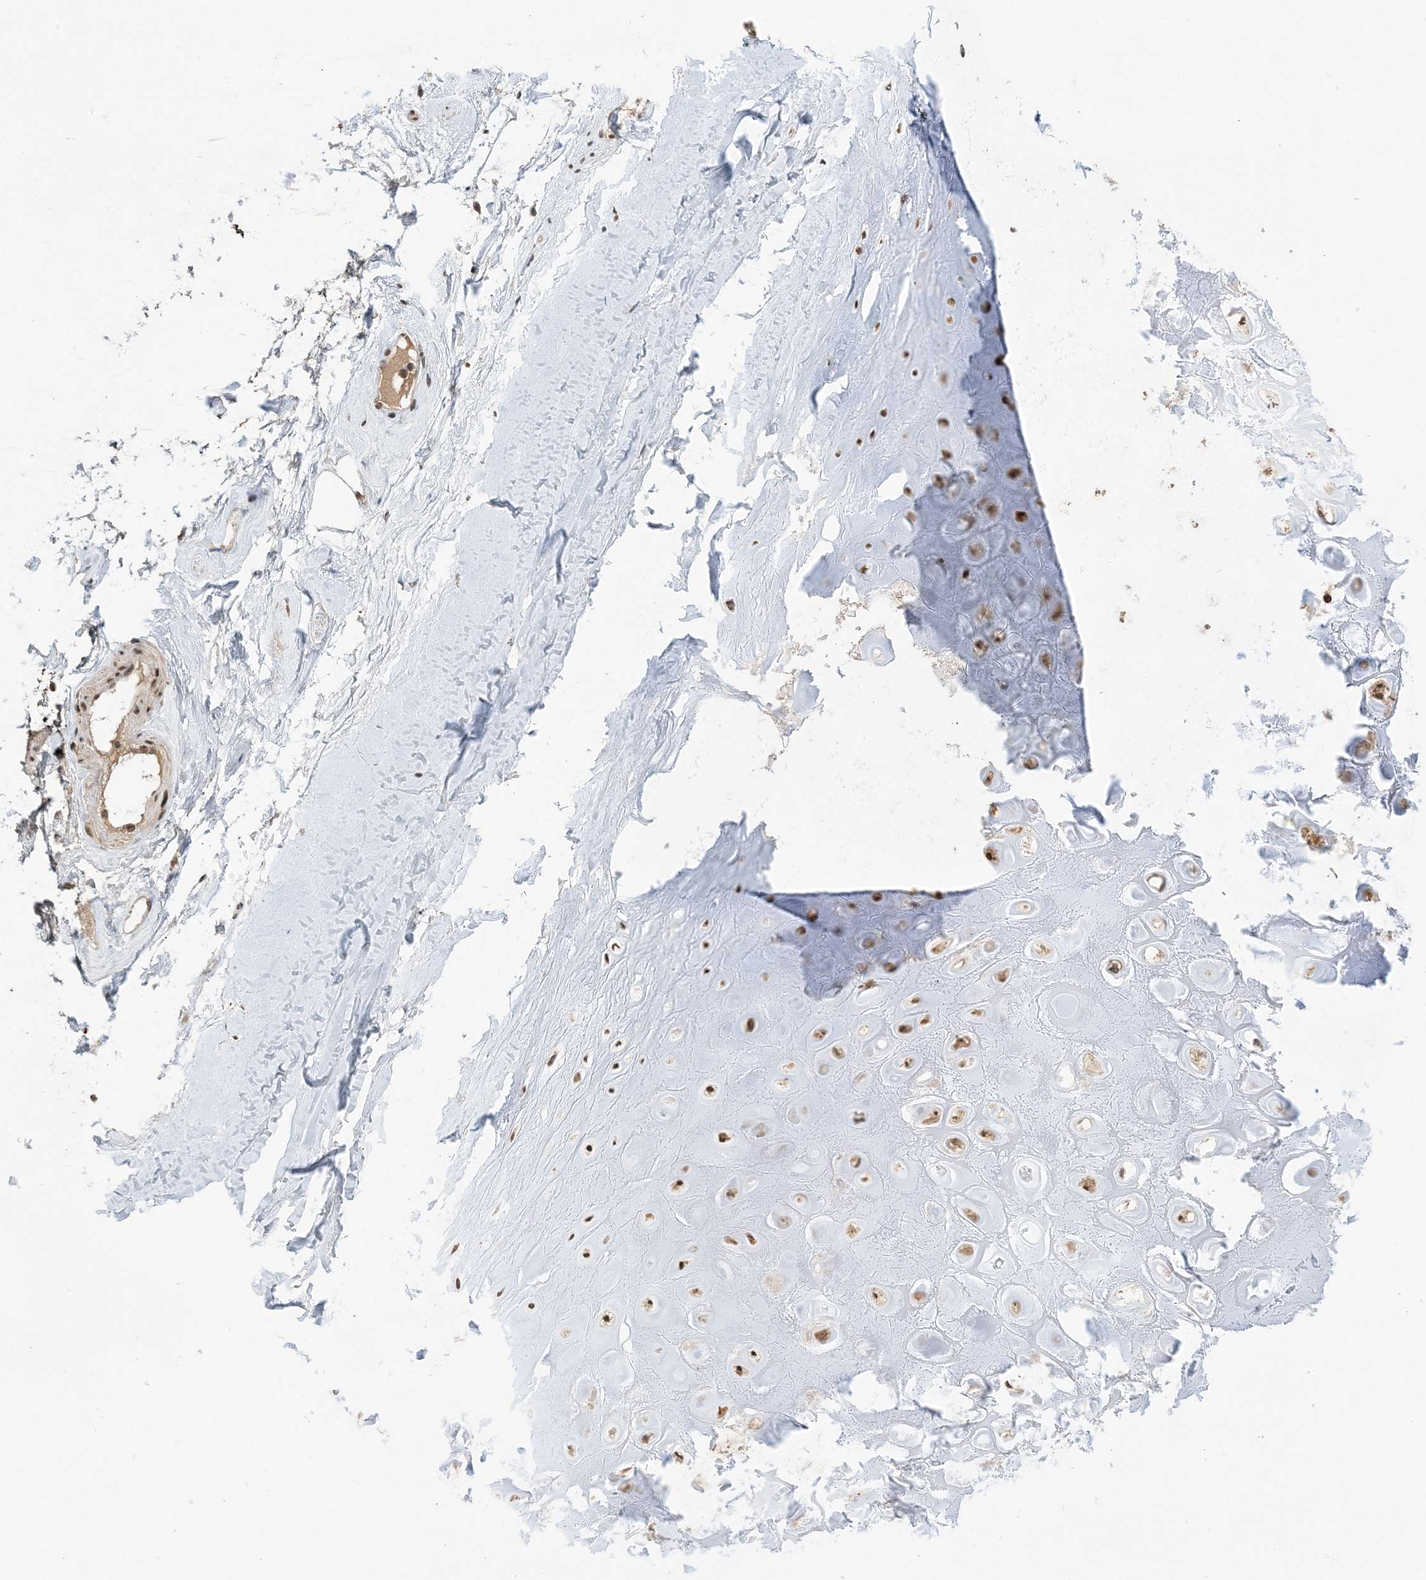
{"staining": {"intensity": "weak", "quantity": ">75%", "location": "cytoplasmic/membranous,nuclear"}, "tissue": "adipose tissue", "cell_type": "Adipocytes", "image_type": "normal", "snomed": [{"axis": "morphology", "description": "Normal tissue, NOS"}, {"axis": "morphology", "description": "Basal cell carcinoma"}, {"axis": "topography", "description": "Skin"}], "caption": "Adipocytes exhibit low levels of weak cytoplasmic/membranous,nuclear positivity in about >75% of cells in normal adipose tissue. (DAB IHC with brightfield microscopy, high magnification).", "gene": "ACYP2", "patient": {"sex": "female", "age": 89}}